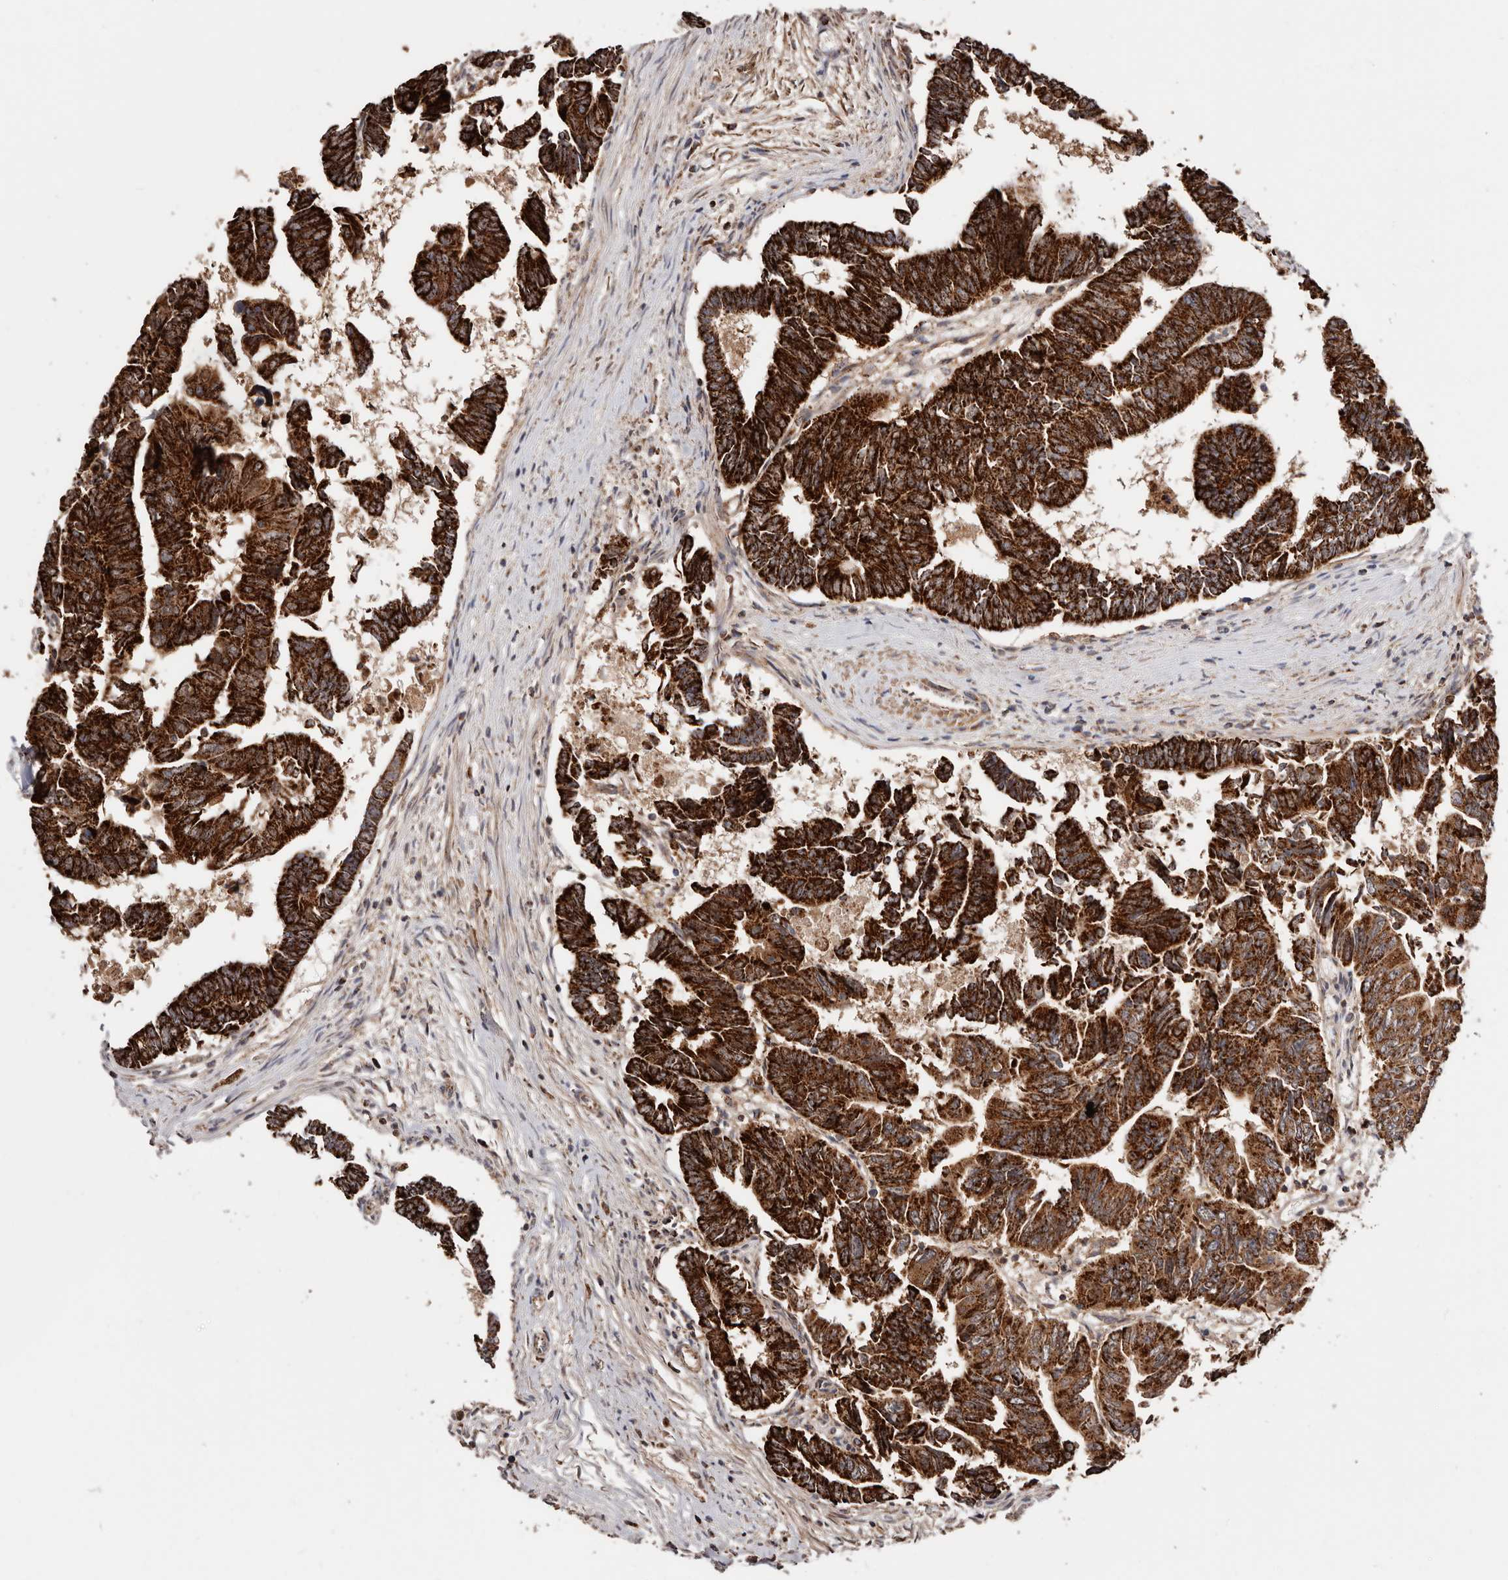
{"staining": {"intensity": "strong", "quantity": ">75%", "location": "cytoplasmic/membranous"}, "tissue": "colorectal cancer", "cell_type": "Tumor cells", "image_type": "cancer", "snomed": [{"axis": "morphology", "description": "Adenocarcinoma, NOS"}, {"axis": "topography", "description": "Rectum"}], "caption": "A brown stain highlights strong cytoplasmic/membranous staining of a protein in human colorectal cancer (adenocarcinoma) tumor cells. Using DAB (3,3'-diaminobenzidine) (brown) and hematoxylin (blue) stains, captured at high magnification using brightfield microscopy.", "gene": "PRKACB", "patient": {"sex": "female", "age": 65}}